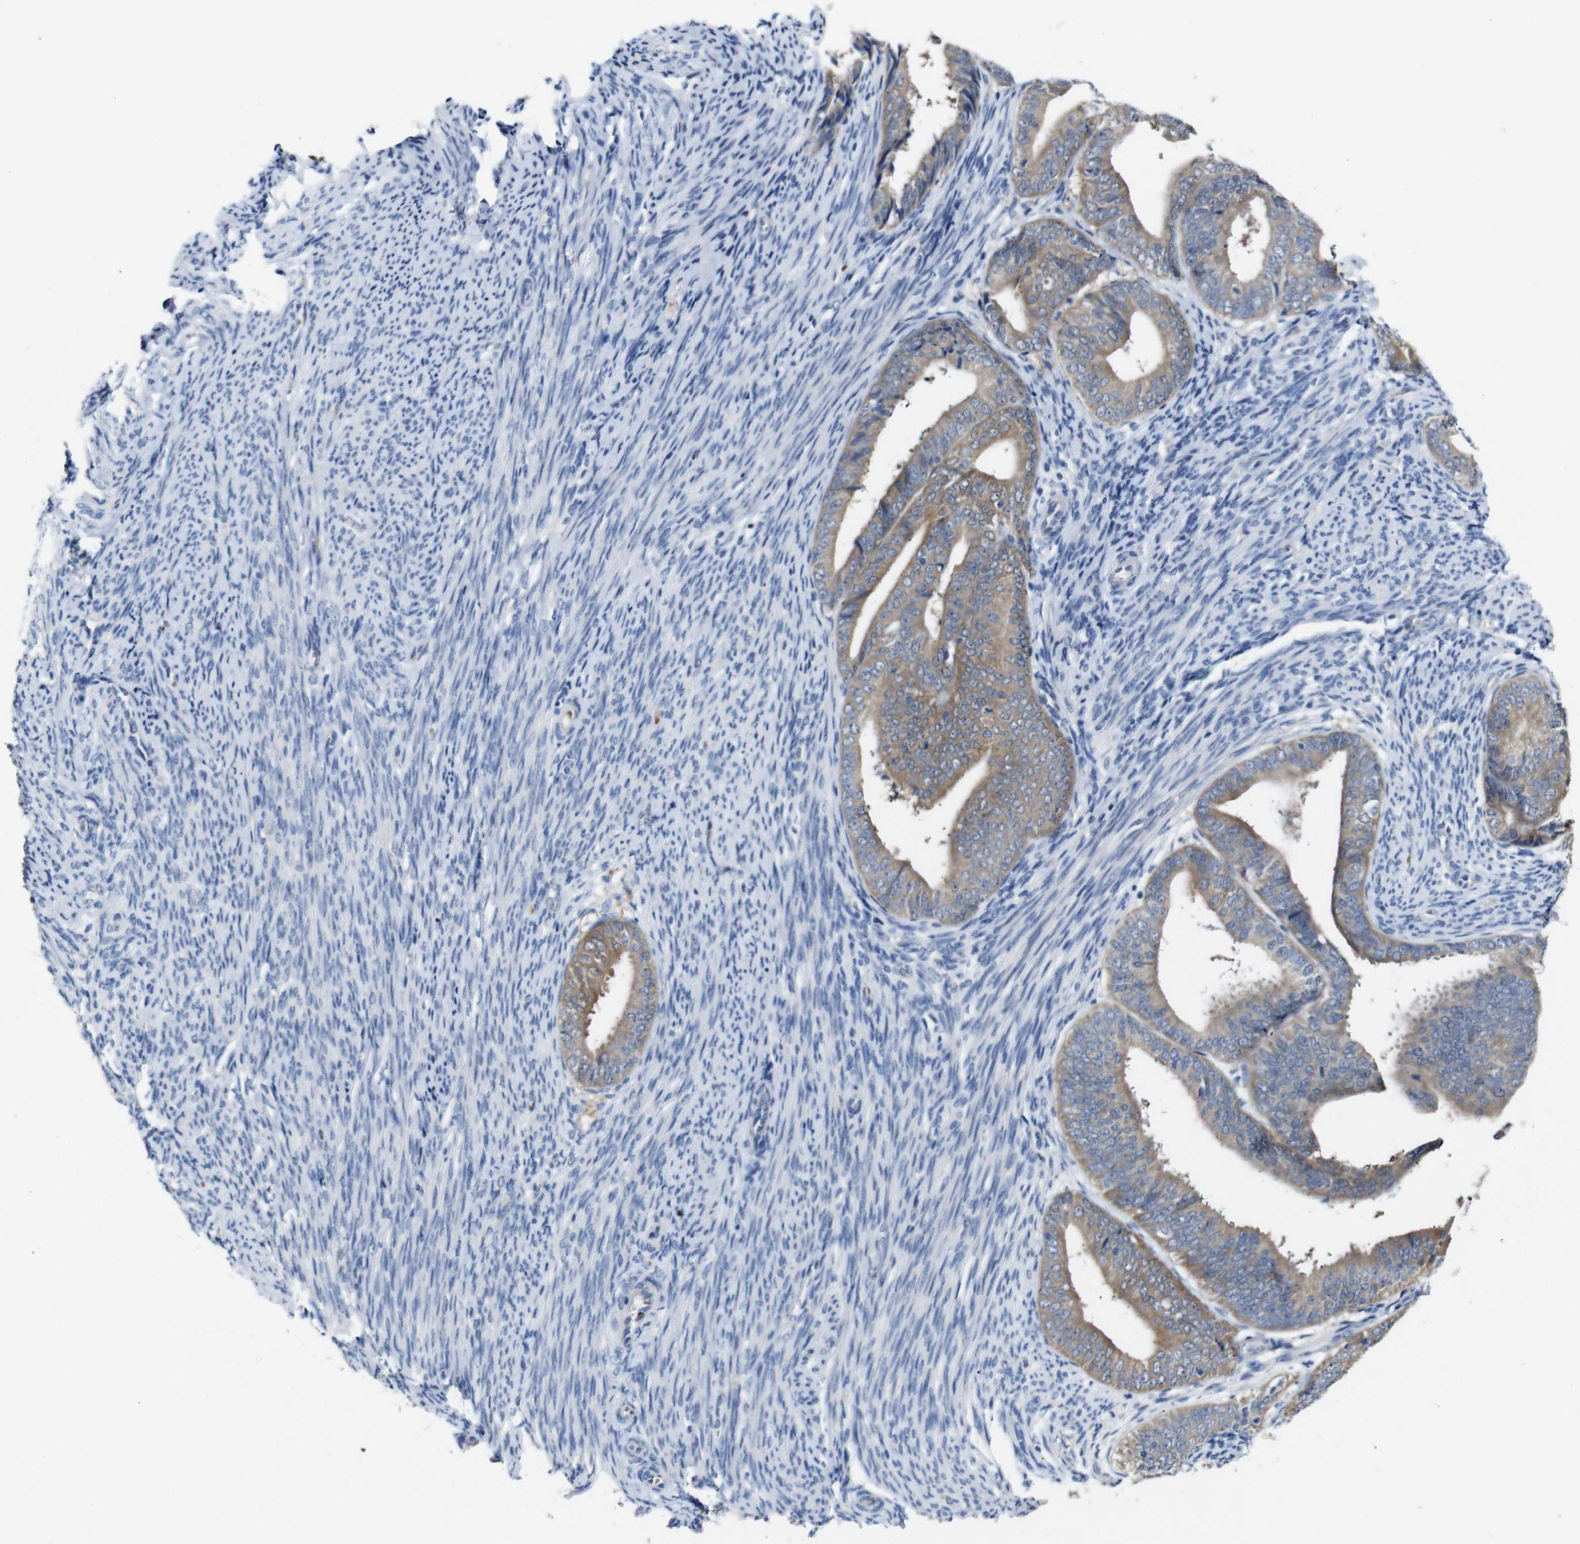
{"staining": {"intensity": "weak", "quantity": ">75%", "location": "cytoplasmic/membranous"}, "tissue": "endometrial cancer", "cell_type": "Tumor cells", "image_type": "cancer", "snomed": [{"axis": "morphology", "description": "Adenocarcinoma, NOS"}, {"axis": "topography", "description": "Endometrium"}], "caption": "The immunohistochemical stain labels weak cytoplasmic/membranous expression in tumor cells of adenocarcinoma (endometrial) tissue.", "gene": "TBC1D32", "patient": {"sex": "female", "age": 63}}